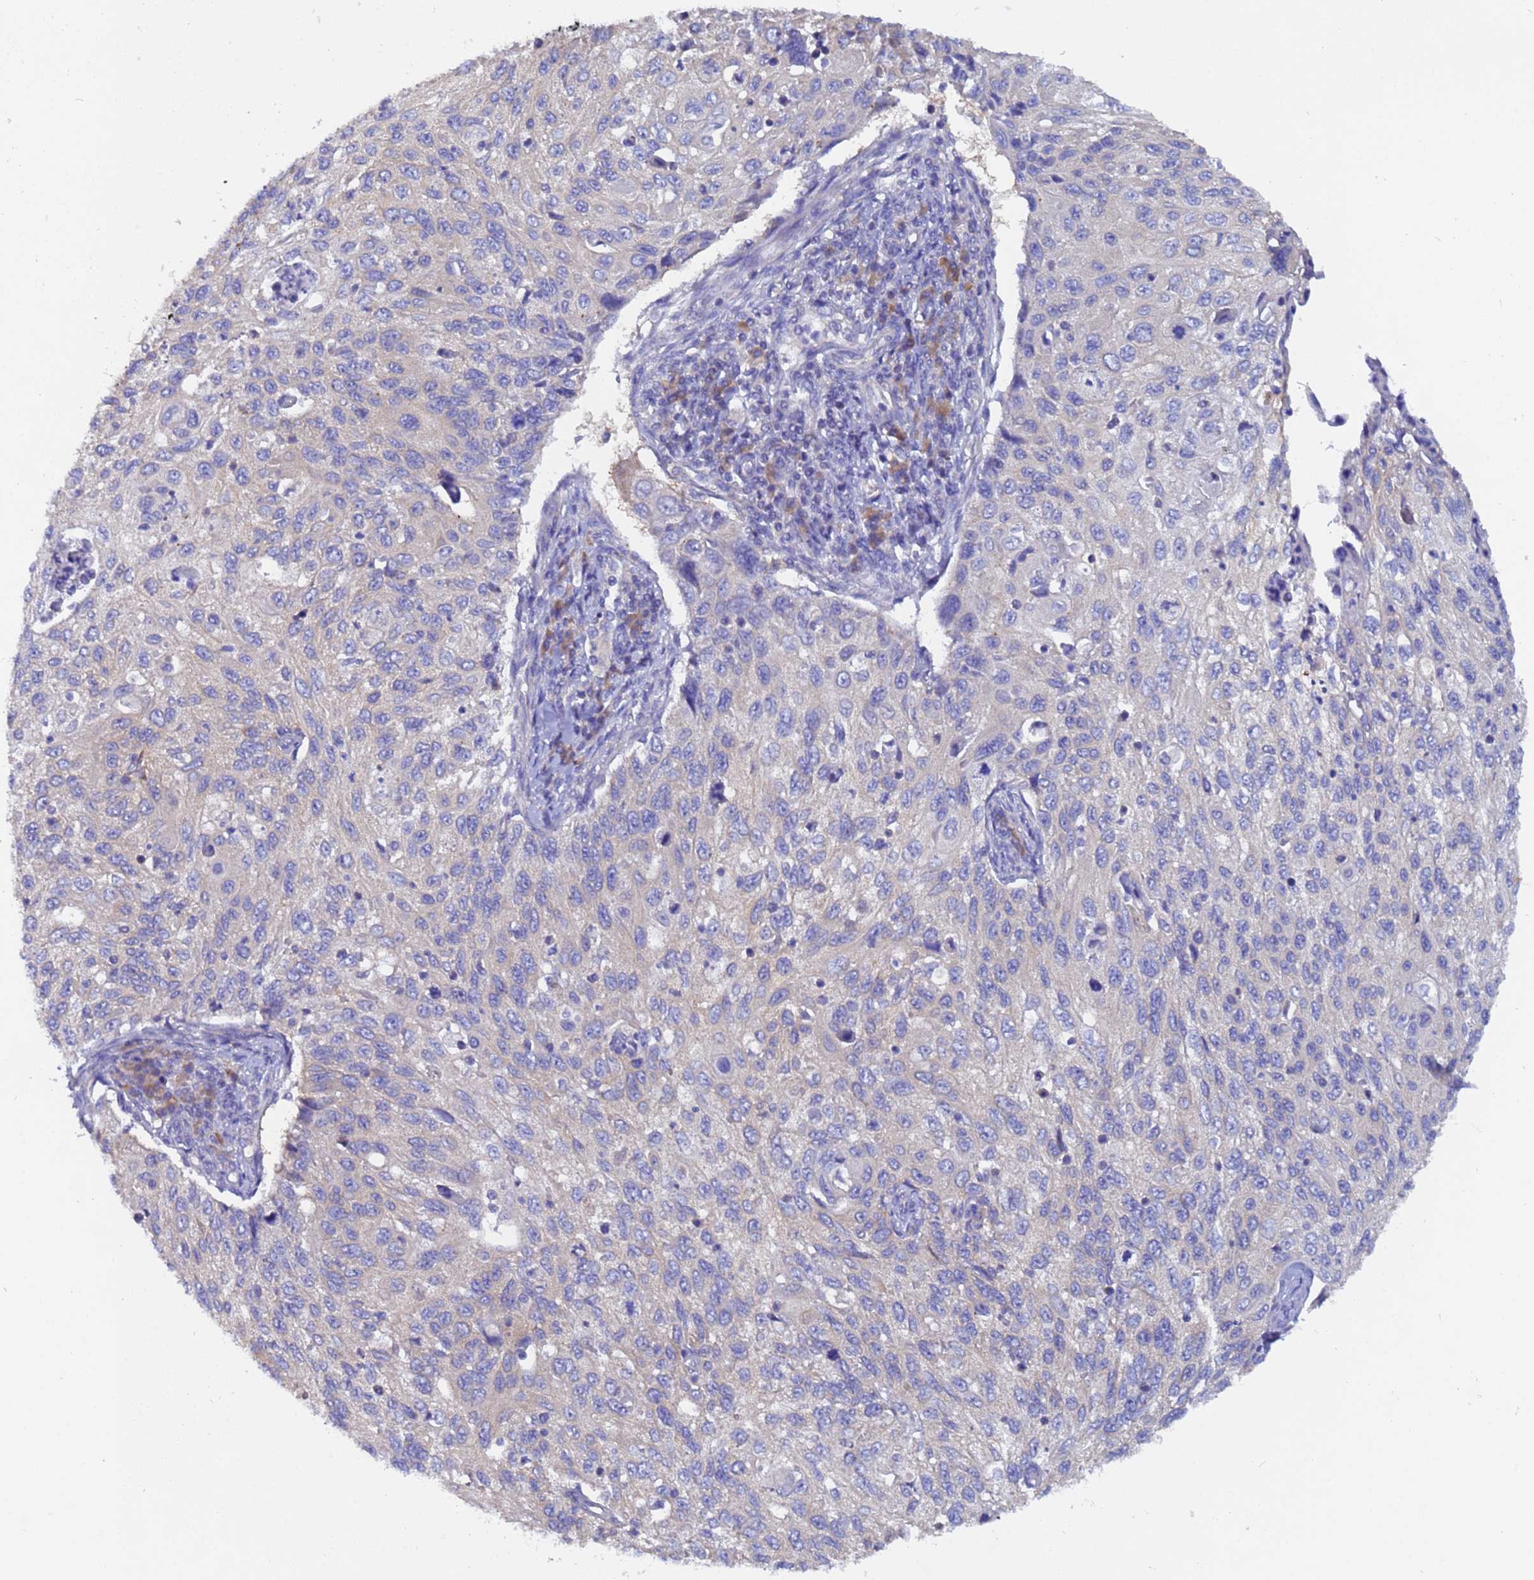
{"staining": {"intensity": "negative", "quantity": "none", "location": "none"}, "tissue": "cervical cancer", "cell_type": "Tumor cells", "image_type": "cancer", "snomed": [{"axis": "morphology", "description": "Squamous cell carcinoma, NOS"}, {"axis": "topography", "description": "Cervix"}], "caption": "Immunohistochemistry of squamous cell carcinoma (cervical) reveals no positivity in tumor cells.", "gene": "UBE2O", "patient": {"sex": "female", "age": 70}}